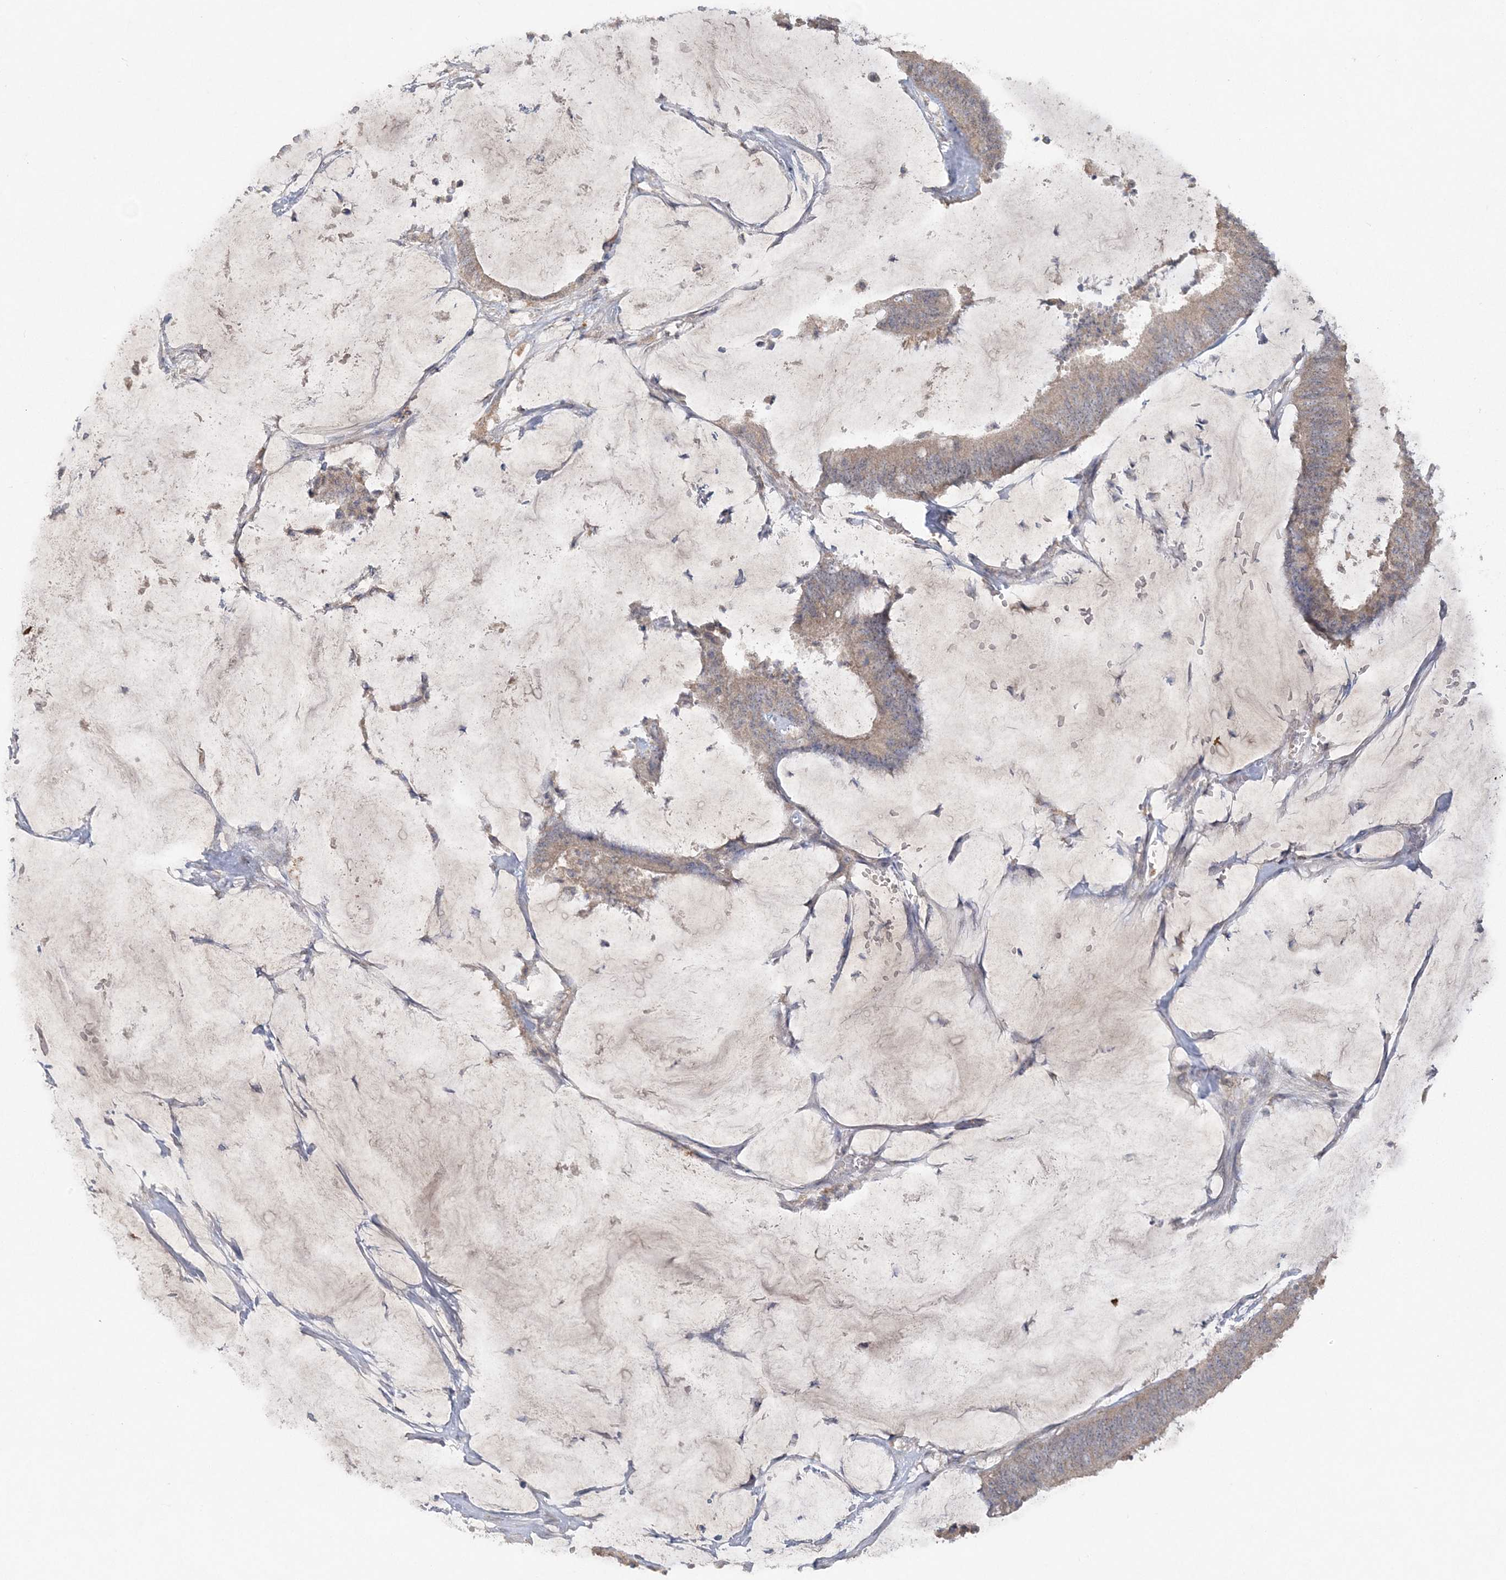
{"staining": {"intensity": "weak", "quantity": "25%-75%", "location": "cytoplasmic/membranous"}, "tissue": "colorectal cancer", "cell_type": "Tumor cells", "image_type": "cancer", "snomed": [{"axis": "morphology", "description": "Adenocarcinoma, NOS"}, {"axis": "topography", "description": "Rectum"}], "caption": "Protein expression analysis of colorectal cancer exhibits weak cytoplasmic/membranous staining in approximately 25%-75% of tumor cells.", "gene": "C1RL", "patient": {"sex": "female", "age": 66}}